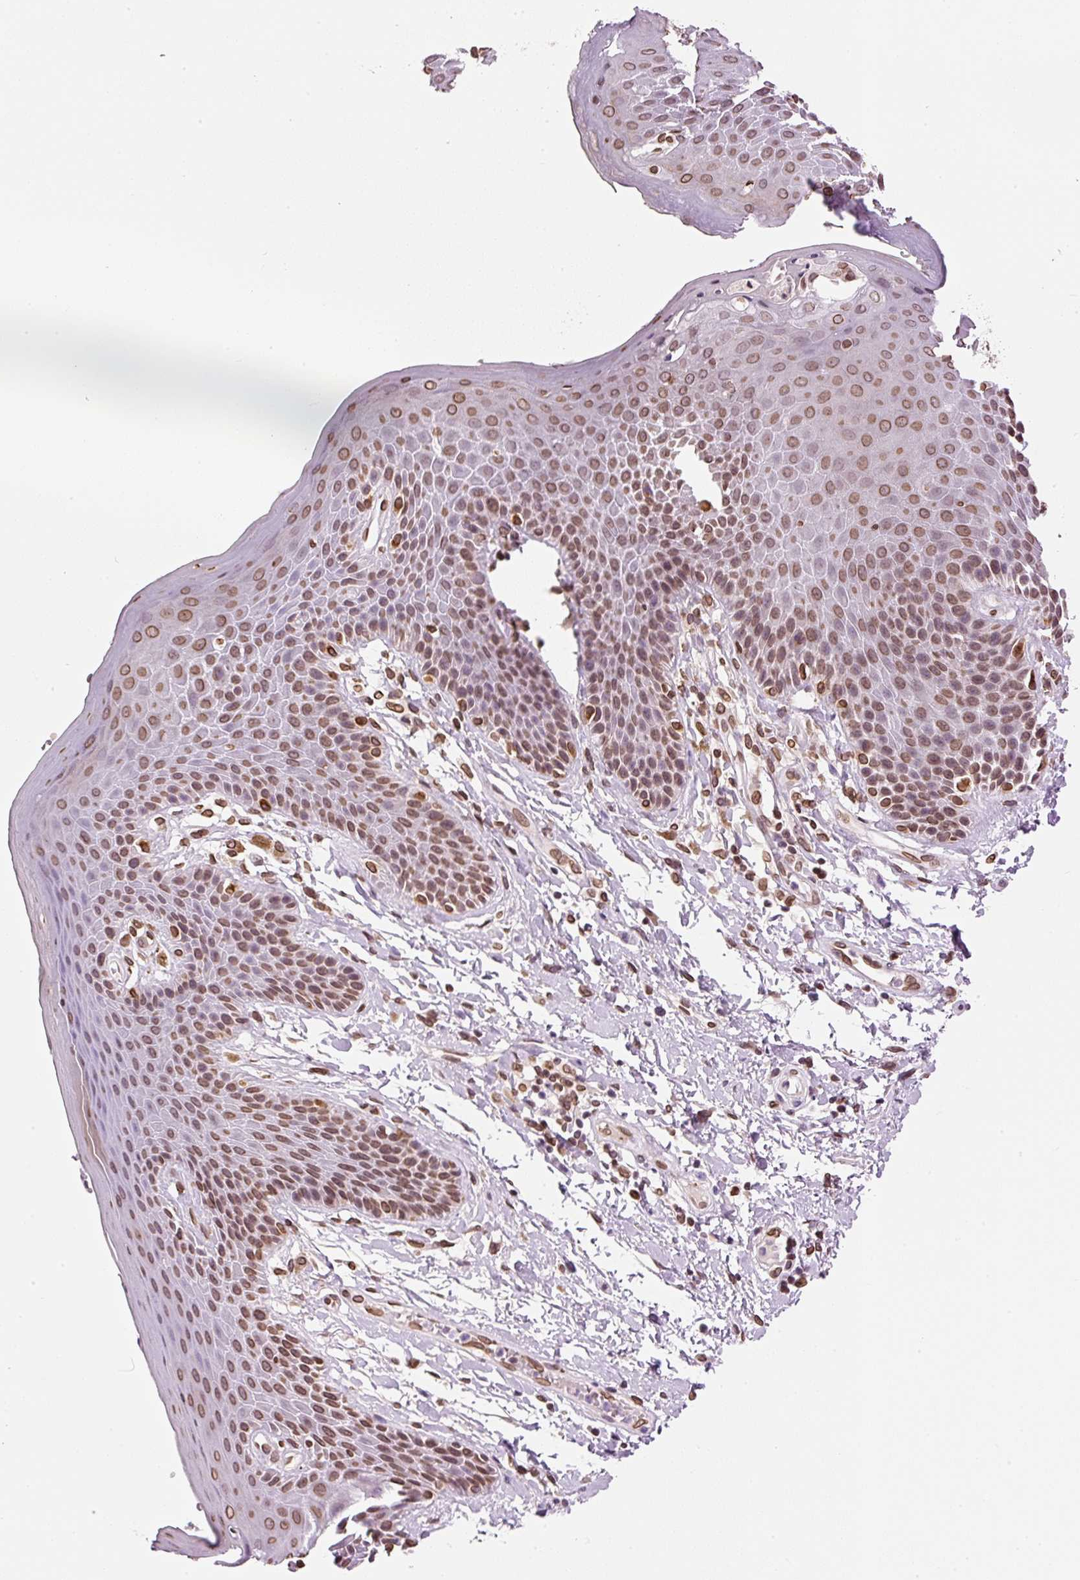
{"staining": {"intensity": "moderate", "quantity": ">75%", "location": "cytoplasmic/membranous,nuclear"}, "tissue": "skin", "cell_type": "Epidermal cells", "image_type": "normal", "snomed": [{"axis": "morphology", "description": "Normal tissue, NOS"}, {"axis": "topography", "description": "Peripheral nerve tissue"}], "caption": "DAB (3,3'-diaminobenzidine) immunohistochemical staining of benign skin exhibits moderate cytoplasmic/membranous,nuclear protein positivity in approximately >75% of epidermal cells. (DAB (3,3'-diaminobenzidine) IHC with brightfield microscopy, high magnification).", "gene": "ZNF224", "patient": {"sex": "male", "age": 51}}